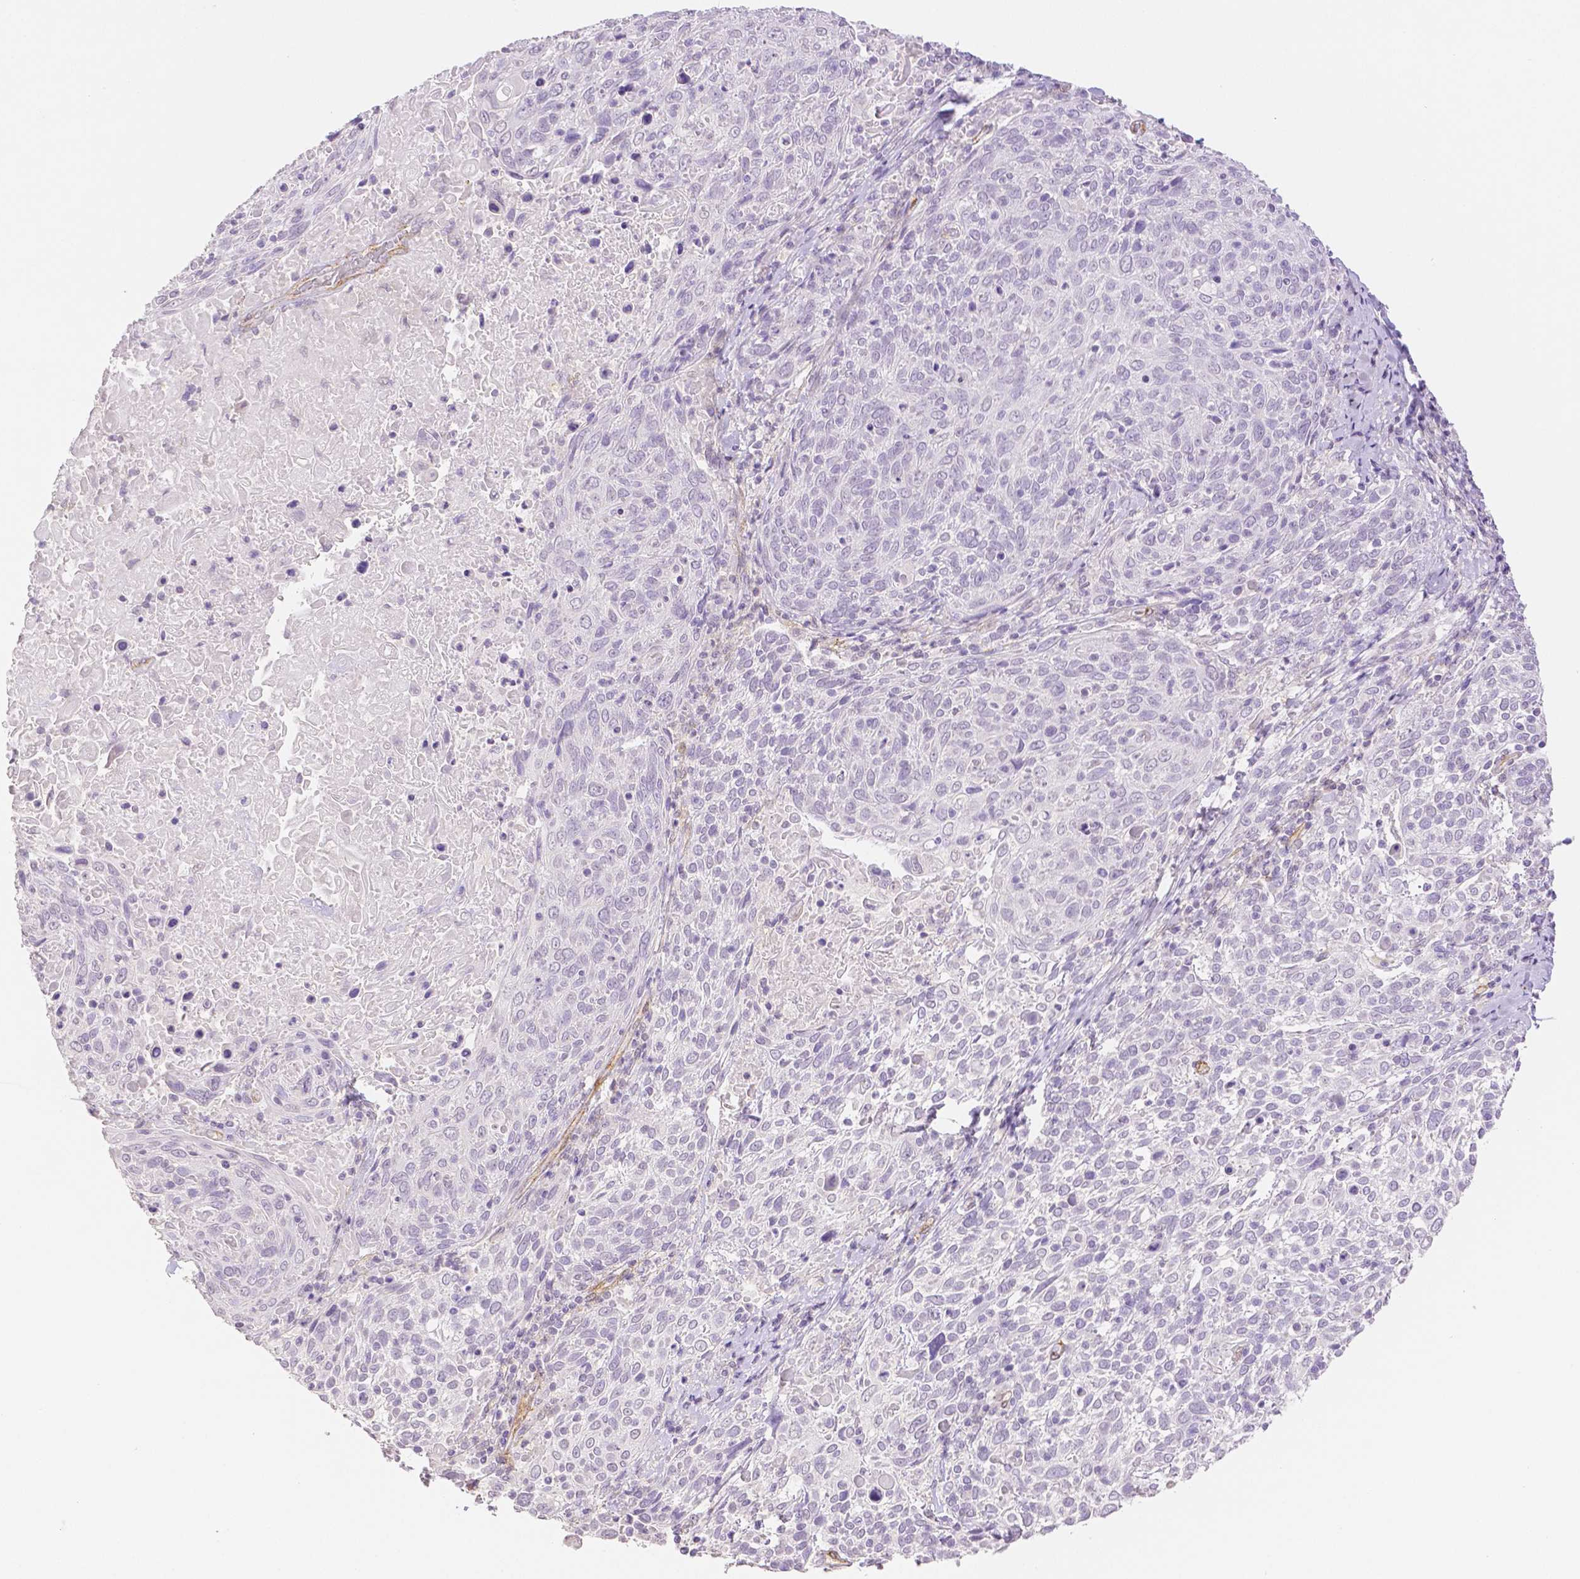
{"staining": {"intensity": "negative", "quantity": "none", "location": "none"}, "tissue": "cervical cancer", "cell_type": "Tumor cells", "image_type": "cancer", "snomed": [{"axis": "morphology", "description": "Squamous cell carcinoma, NOS"}, {"axis": "topography", "description": "Cervix"}], "caption": "Immunohistochemical staining of cervical squamous cell carcinoma displays no significant staining in tumor cells. (DAB IHC with hematoxylin counter stain).", "gene": "THY1", "patient": {"sex": "female", "age": 61}}